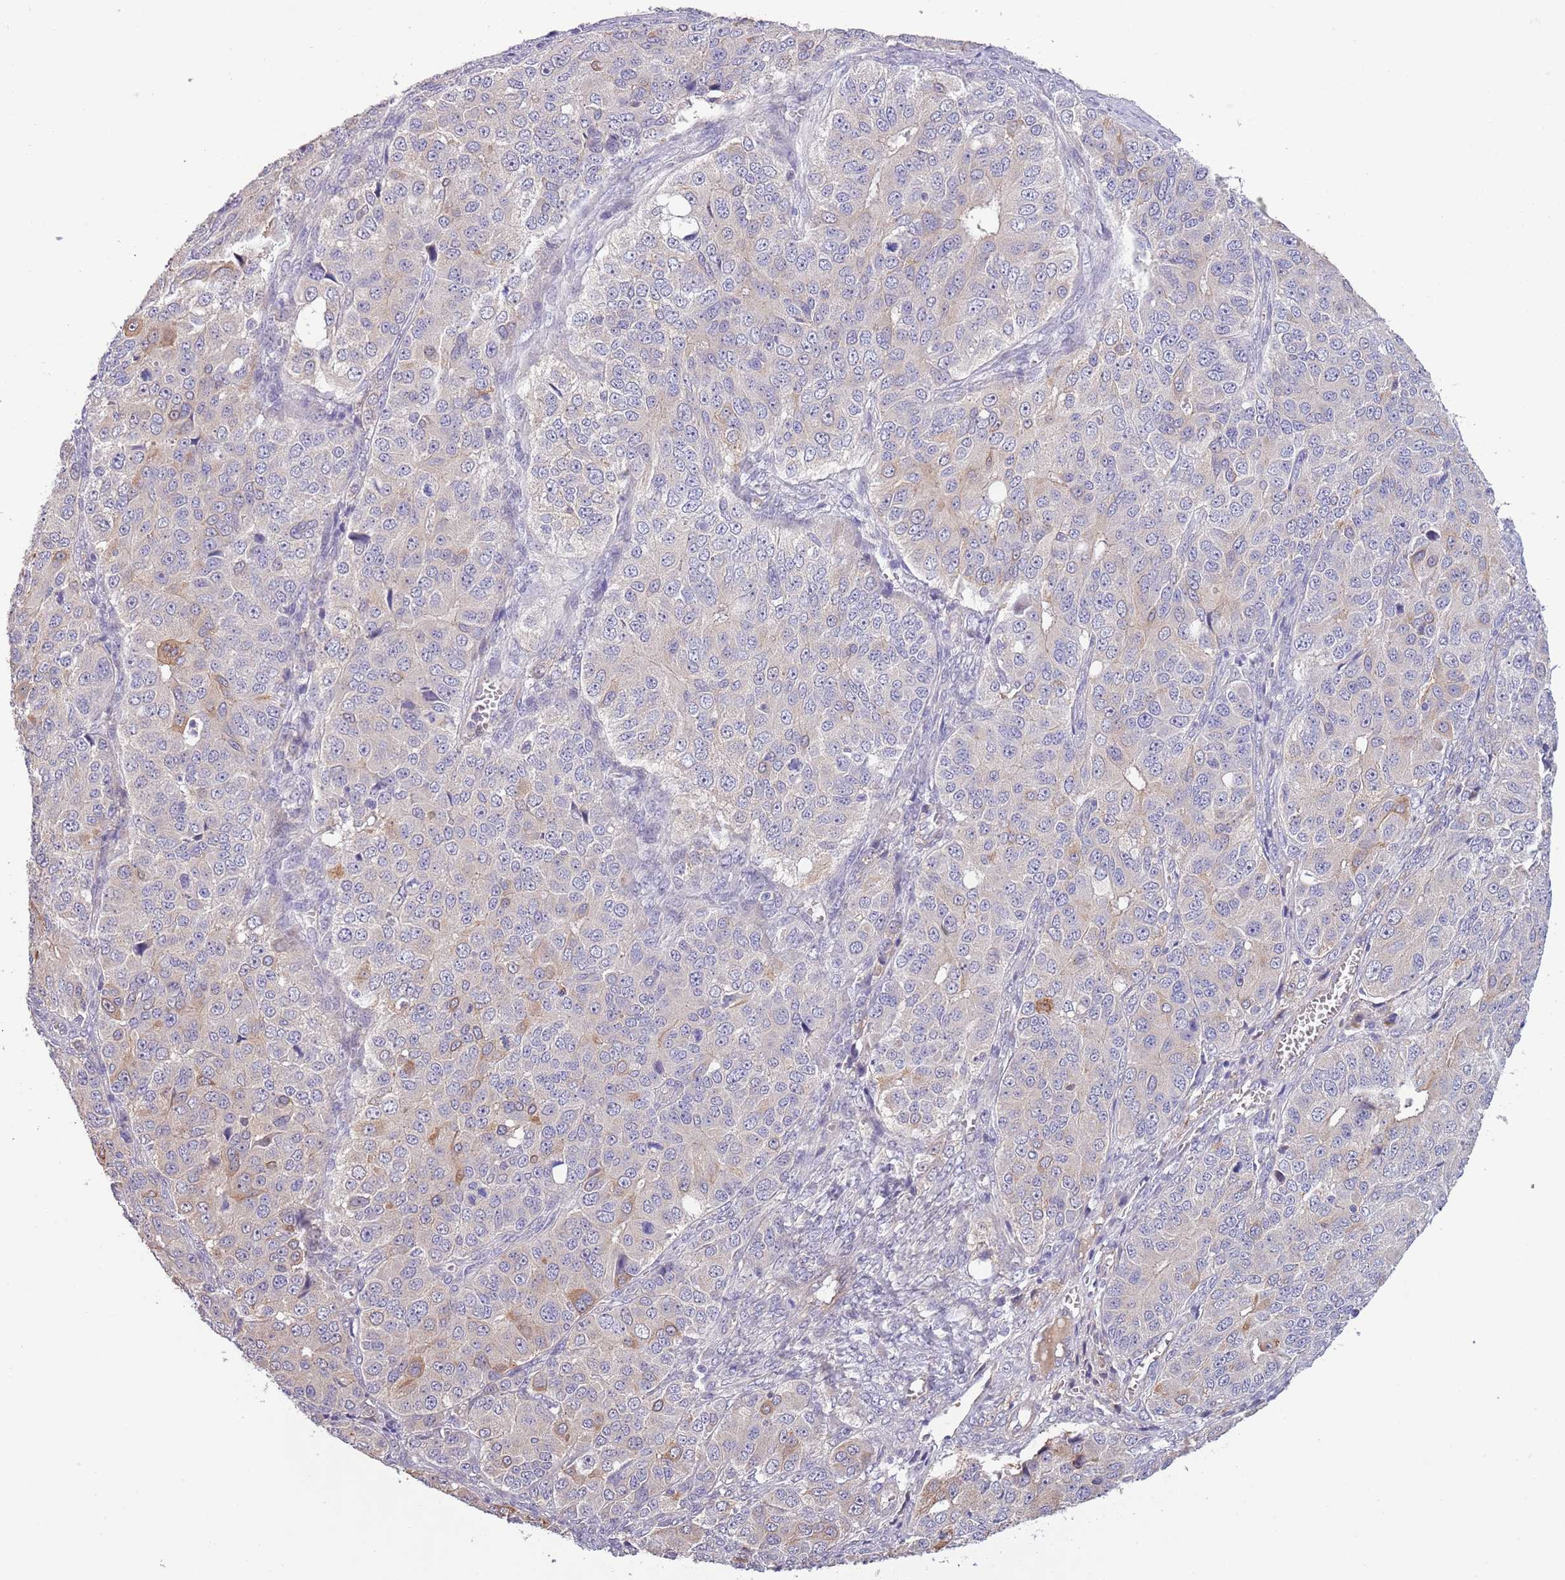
{"staining": {"intensity": "moderate", "quantity": "<25%", "location": "cytoplasmic/membranous"}, "tissue": "ovarian cancer", "cell_type": "Tumor cells", "image_type": "cancer", "snomed": [{"axis": "morphology", "description": "Carcinoma, endometroid"}, {"axis": "topography", "description": "Ovary"}], "caption": "A histopathology image of human ovarian cancer stained for a protein demonstrates moderate cytoplasmic/membranous brown staining in tumor cells.", "gene": "LIPJ", "patient": {"sex": "female", "age": 51}}